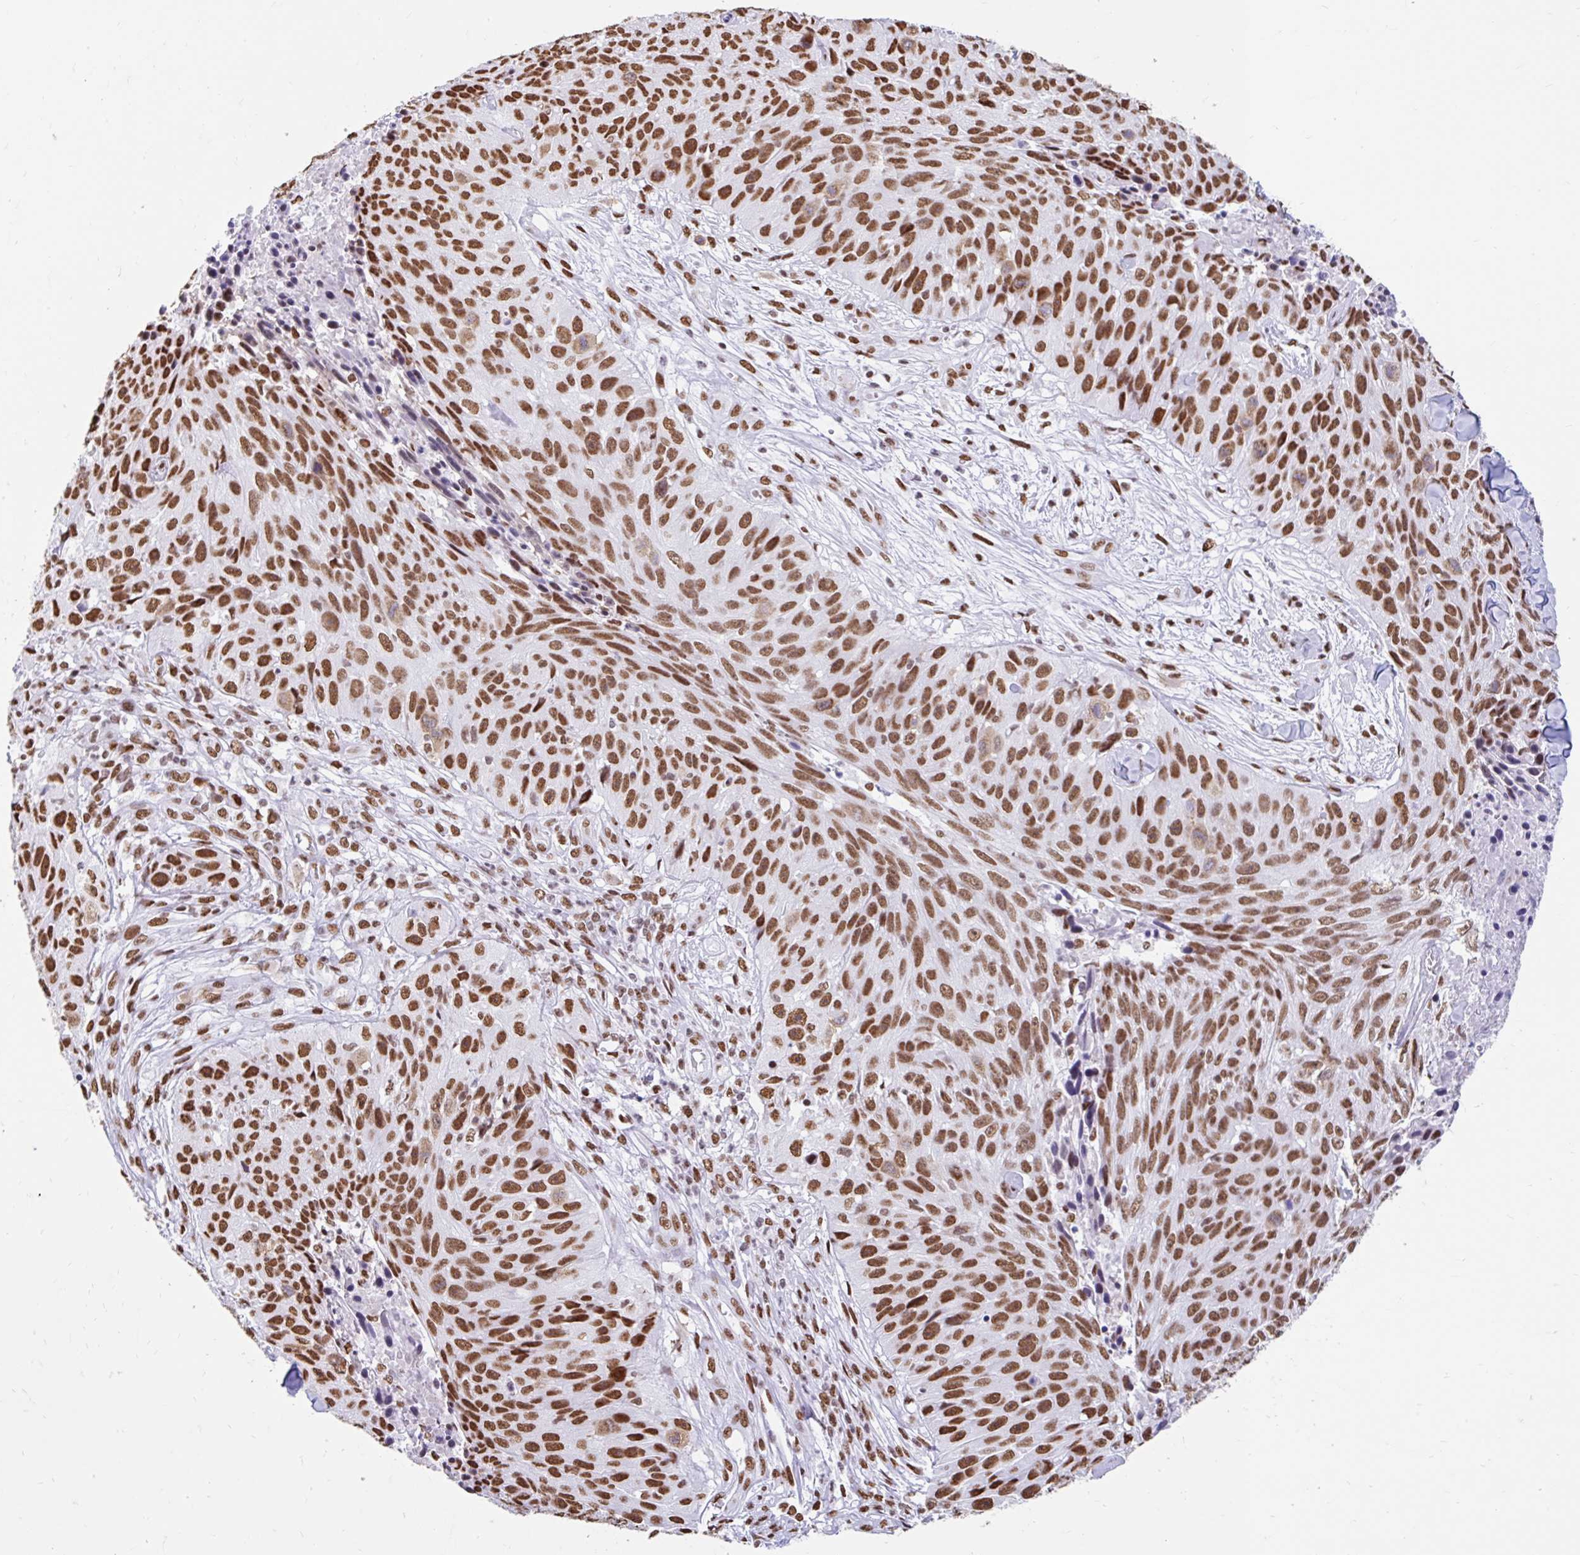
{"staining": {"intensity": "strong", "quantity": ">75%", "location": "nuclear"}, "tissue": "skin cancer", "cell_type": "Tumor cells", "image_type": "cancer", "snomed": [{"axis": "morphology", "description": "Squamous cell carcinoma, NOS"}, {"axis": "topography", "description": "Skin"}], "caption": "IHC of human skin cancer (squamous cell carcinoma) demonstrates high levels of strong nuclear expression in approximately >75% of tumor cells.", "gene": "KHDRBS1", "patient": {"sex": "female", "age": 87}}